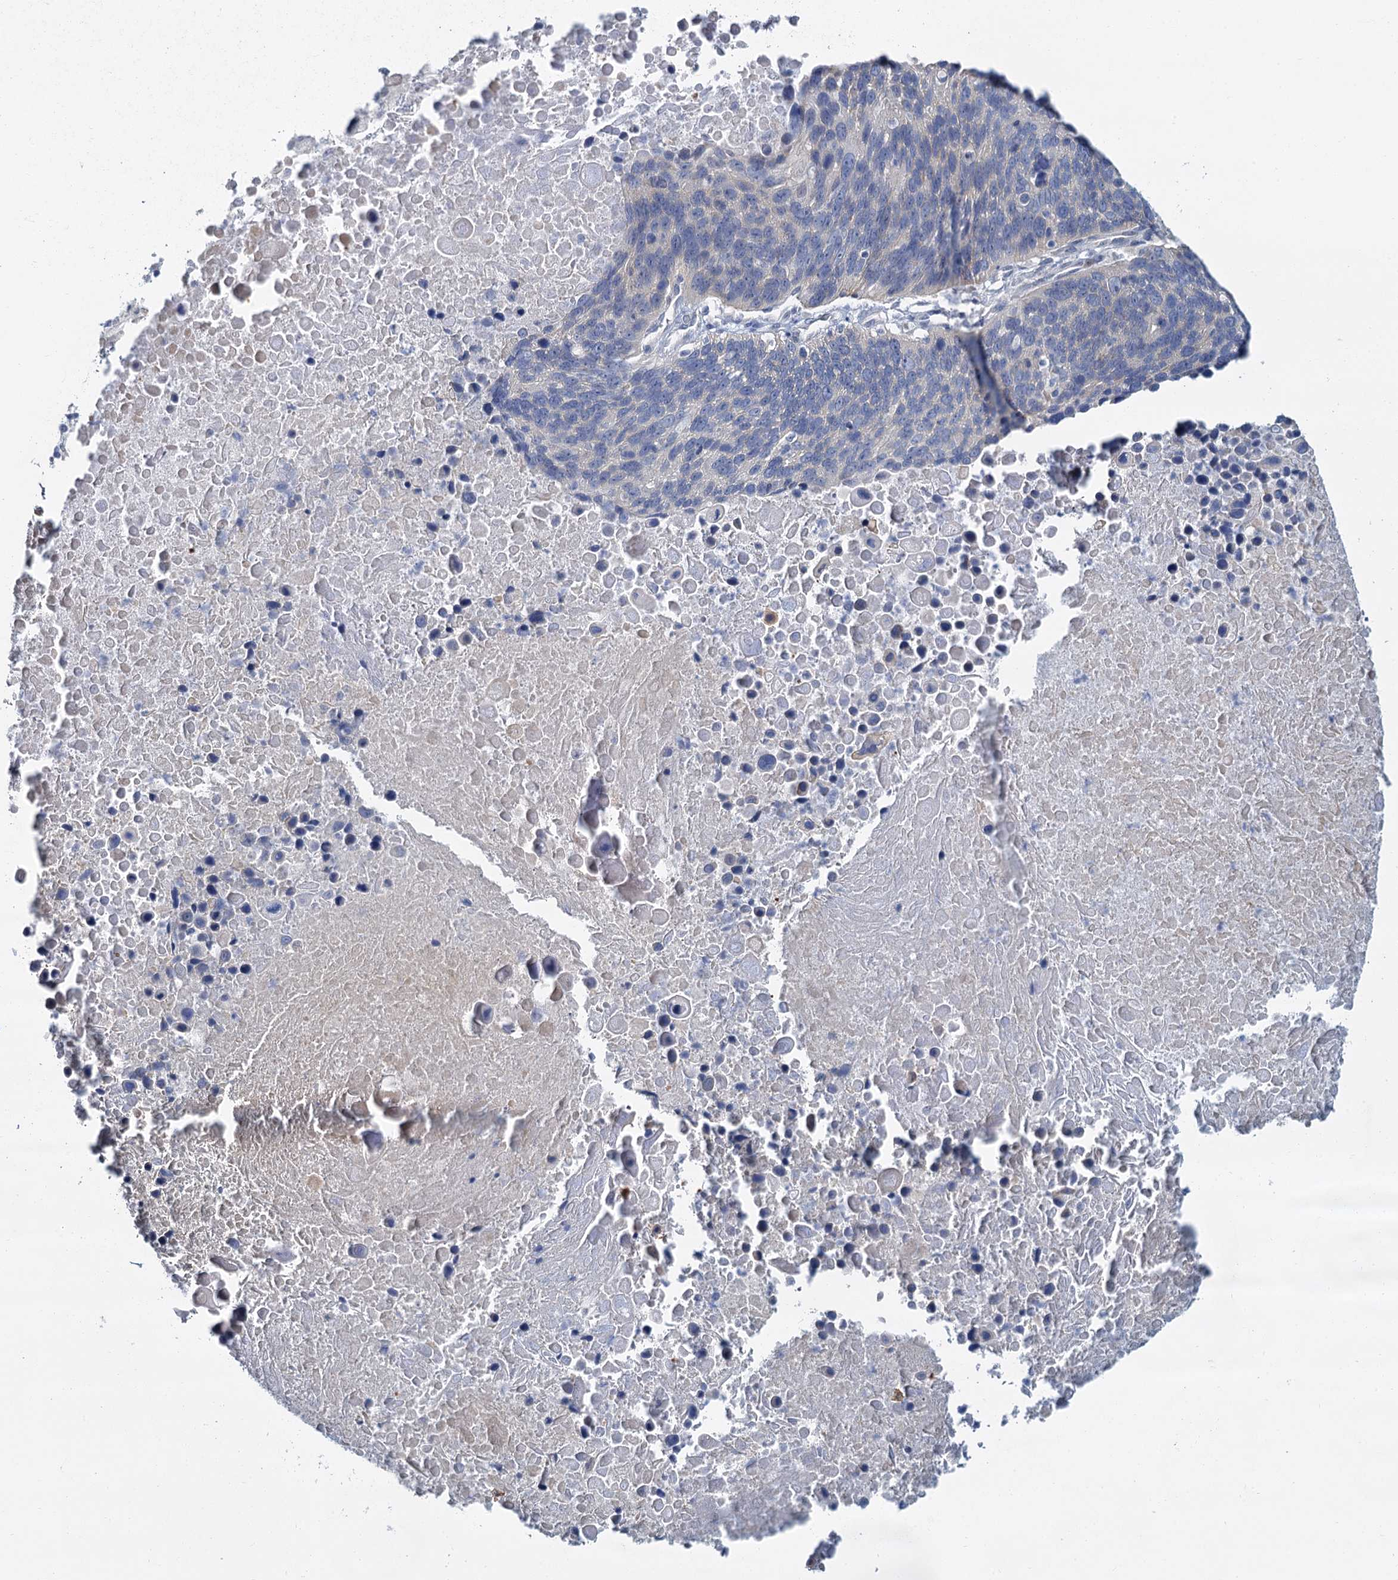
{"staining": {"intensity": "negative", "quantity": "none", "location": "none"}, "tissue": "lung cancer", "cell_type": "Tumor cells", "image_type": "cancer", "snomed": [{"axis": "morphology", "description": "Normal tissue, NOS"}, {"axis": "morphology", "description": "Squamous cell carcinoma, NOS"}, {"axis": "topography", "description": "Lymph node"}, {"axis": "topography", "description": "Lung"}], "caption": "Immunohistochemical staining of squamous cell carcinoma (lung) shows no significant staining in tumor cells.", "gene": "ACRBP", "patient": {"sex": "male", "age": 66}}